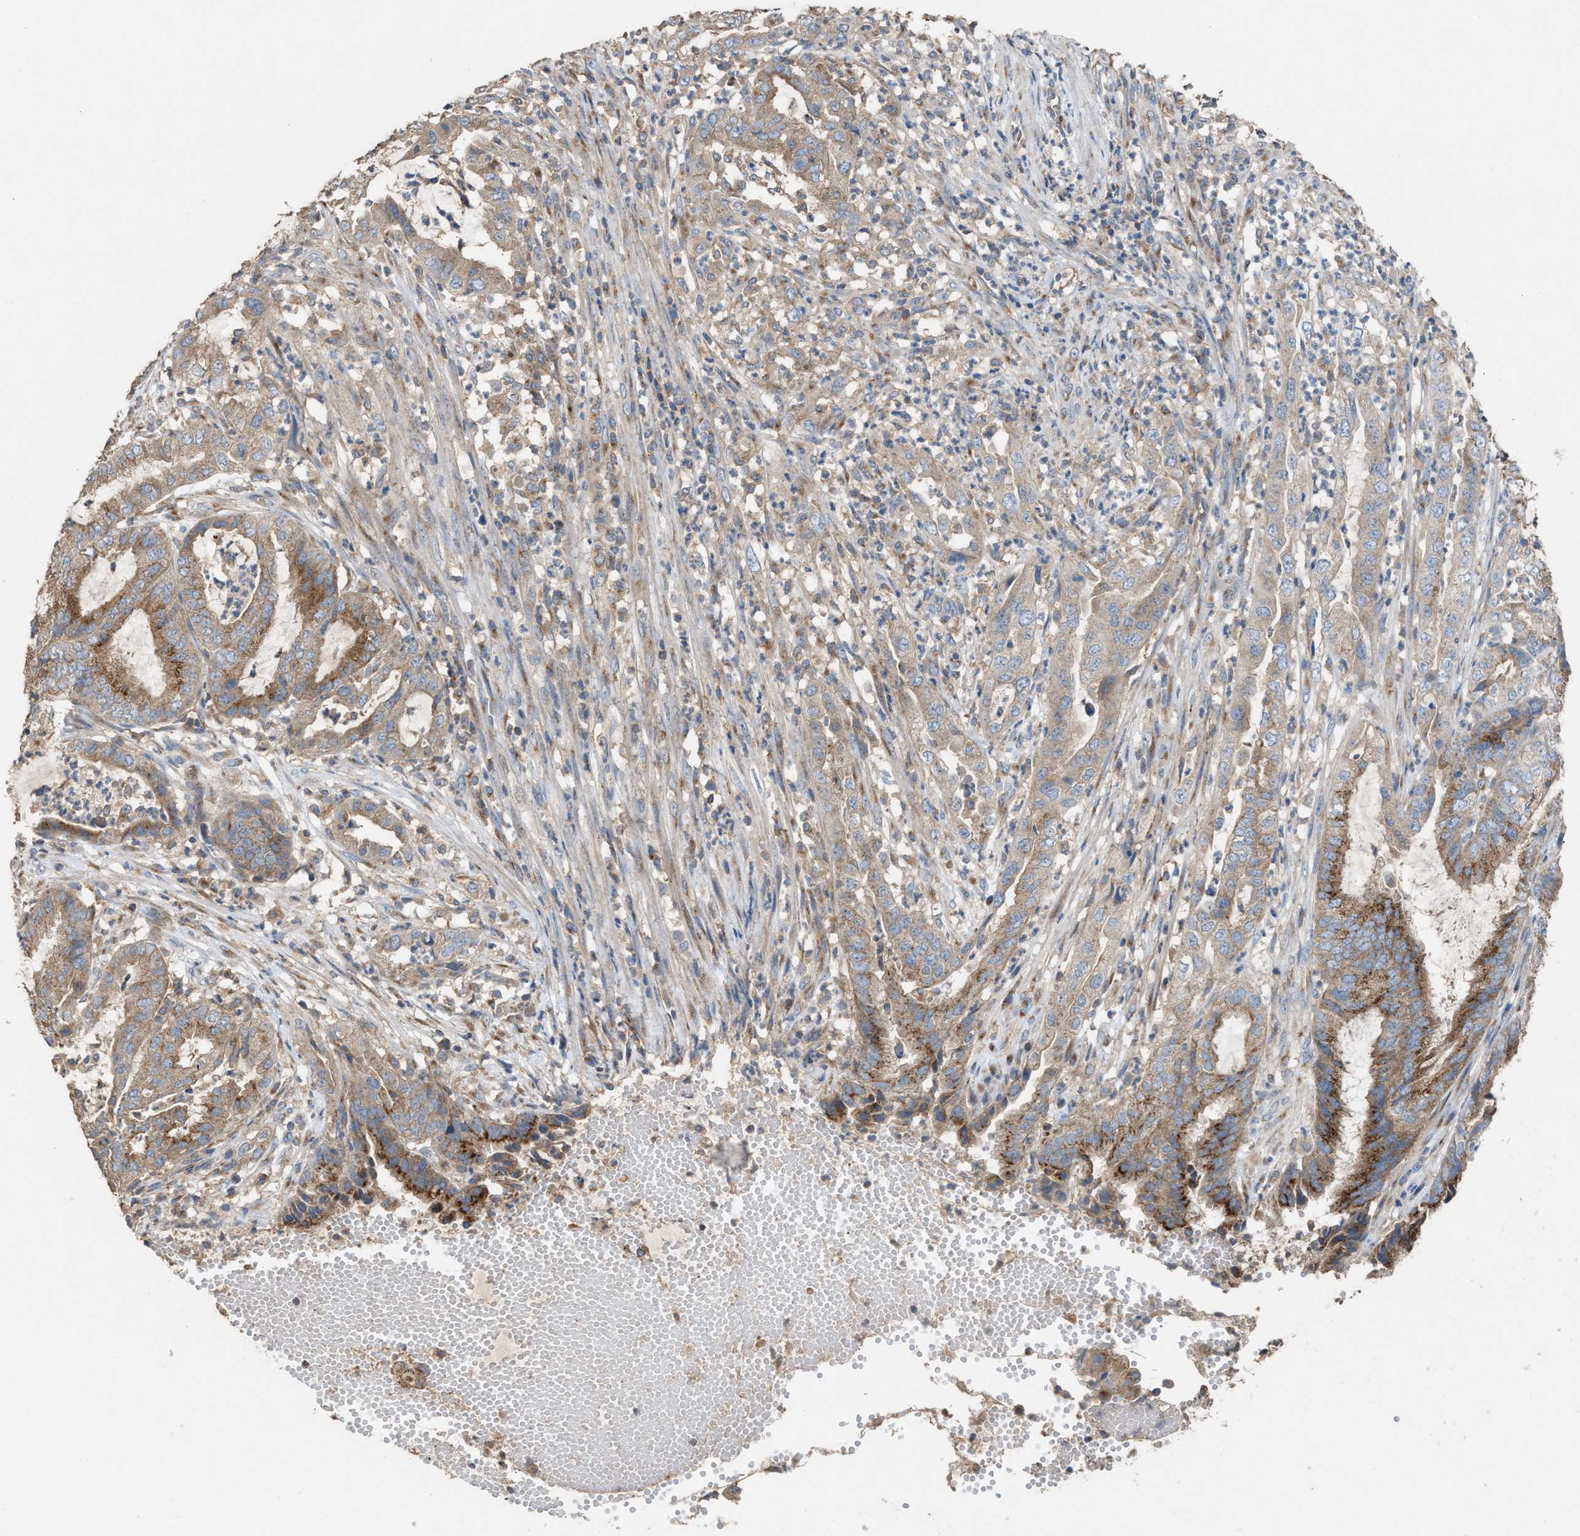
{"staining": {"intensity": "moderate", "quantity": "25%-75%", "location": "cytoplasmic/membranous"}, "tissue": "endometrial cancer", "cell_type": "Tumor cells", "image_type": "cancer", "snomed": [{"axis": "morphology", "description": "Adenocarcinoma, NOS"}, {"axis": "topography", "description": "Endometrium"}], "caption": "Immunohistochemistry image of human endometrial cancer (adenocarcinoma) stained for a protein (brown), which reveals medium levels of moderate cytoplasmic/membranous expression in approximately 25%-75% of tumor cells.", "gene": "TPK1", "patient": {"sex": "female", "age": 51}}